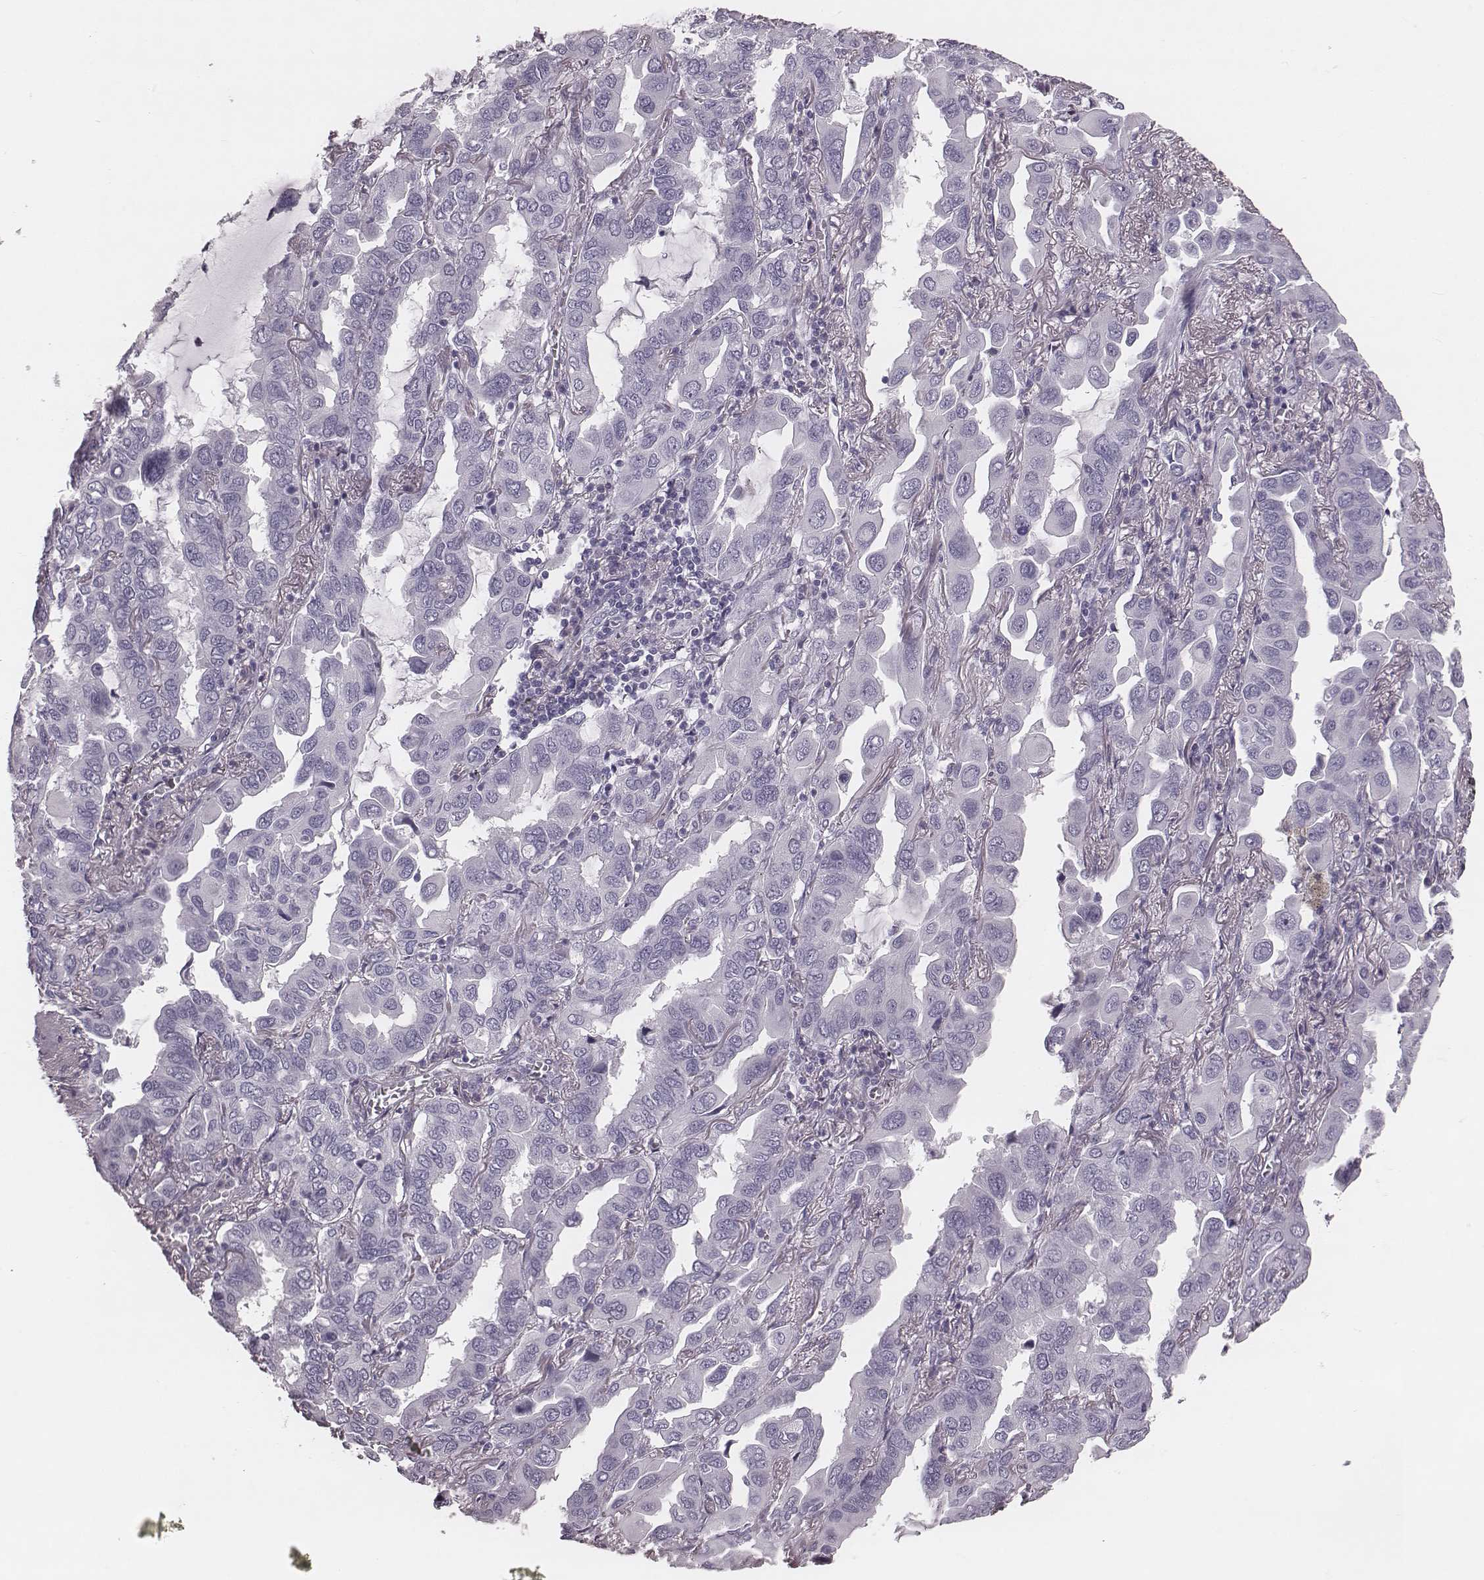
{"staining": {"intensity": "negative", "quantity": "none", "location": "none"}, "tissue": "lung cancer", "cell_type": "Tumor cells", "image_type": "cancer", "snomed": [{"axis": "morphology", "description": "Adenocarcinoma, NOS"}, {"axis": "topography", "description": "Lung"}], "caption": "There is no significant positivity in tumor cells of lung cancer (adenocarcinoma).", "gene": "KRT74", "patient": {"sex": "male", "age": 64}}